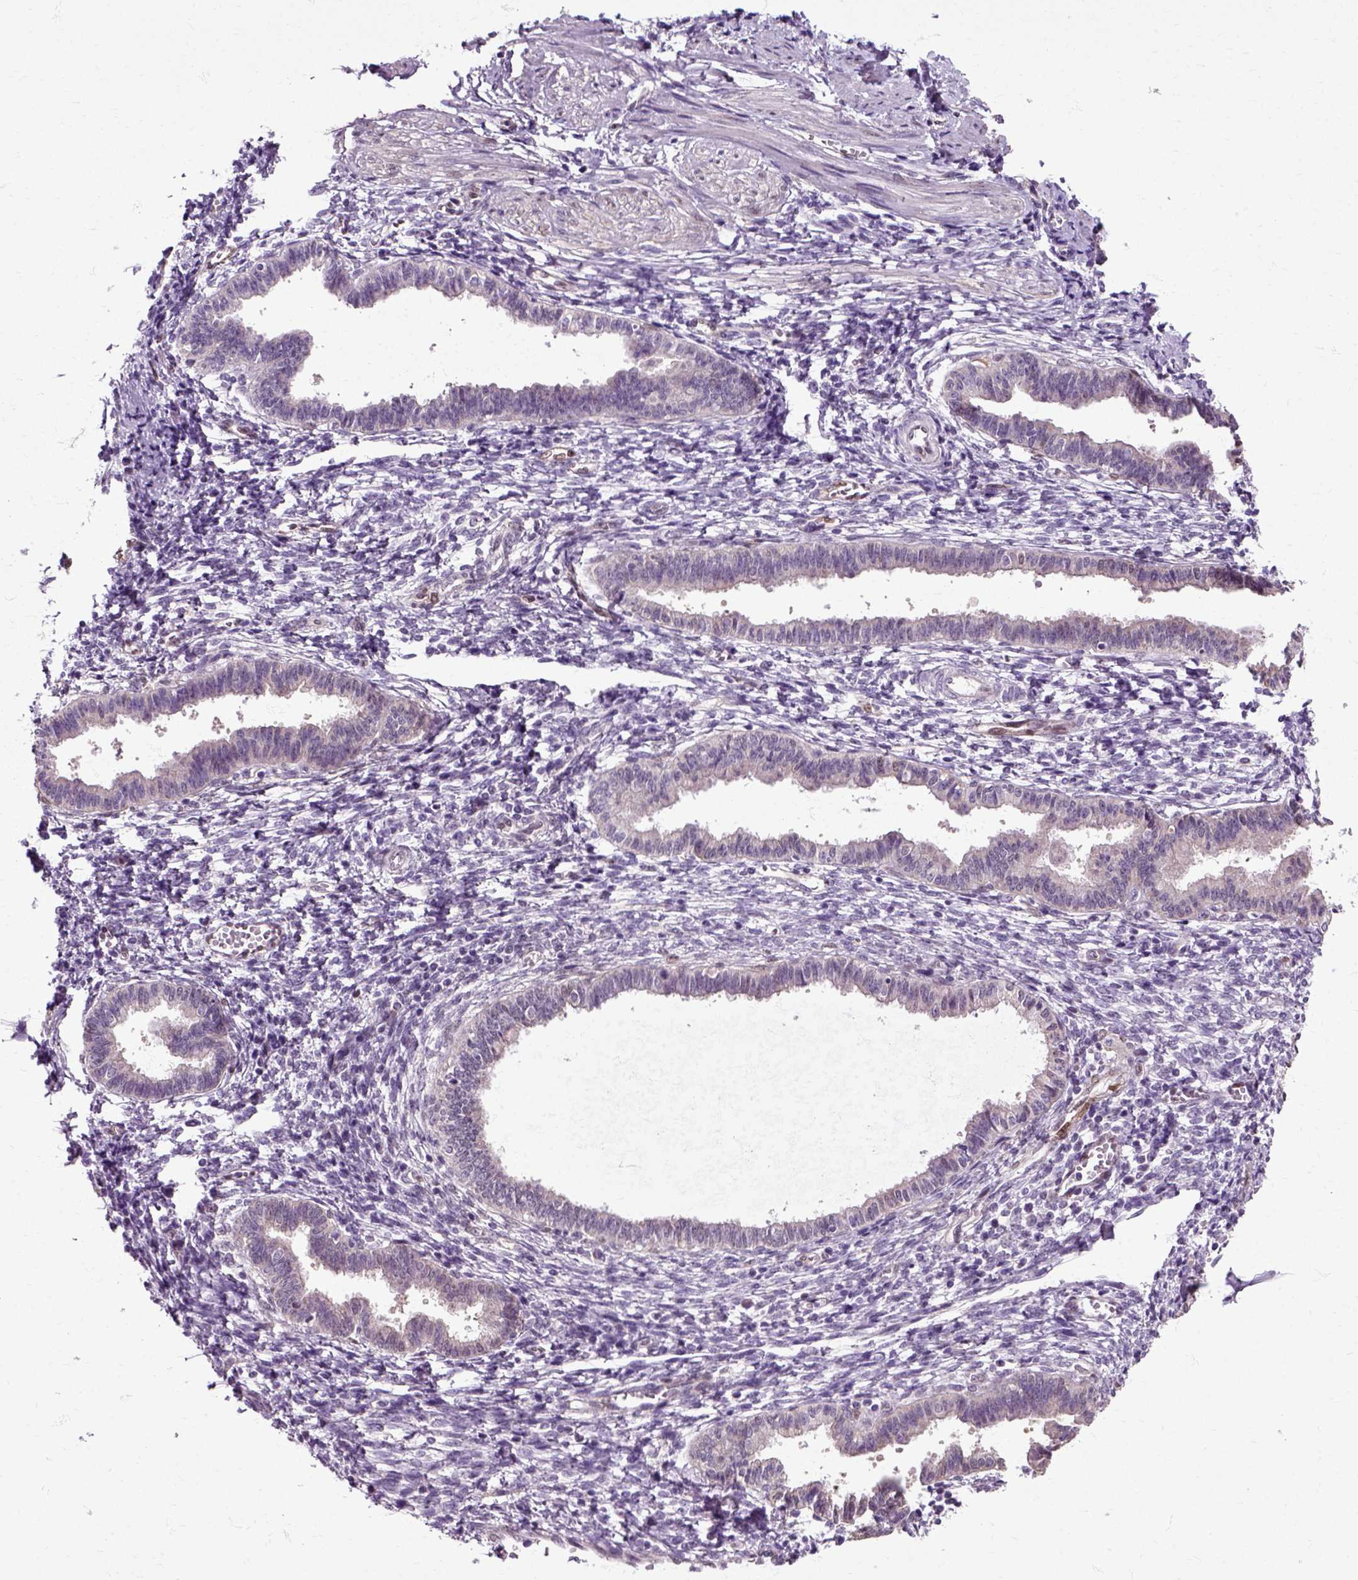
{"staining": {"intensity": "negative", "quantity": "none", "location": "none"}, "tissue": "endometrium", "cell_type": "Cells in endometrial stroma", "image_type": "normal", "snomed": [{"axis": "morphology", "description": "Normal tissue, NOS"}, {"axis": "topography", "description": "Cervix"}, {"axis": "topography", "description": "Endometrium"}], "caption": "Human endometrium stained for a protein using IHC reveals no expression in cells in endometrial stroma.", "gene": "HSPA2", "patient": {"sex": "female", "age": 37}}